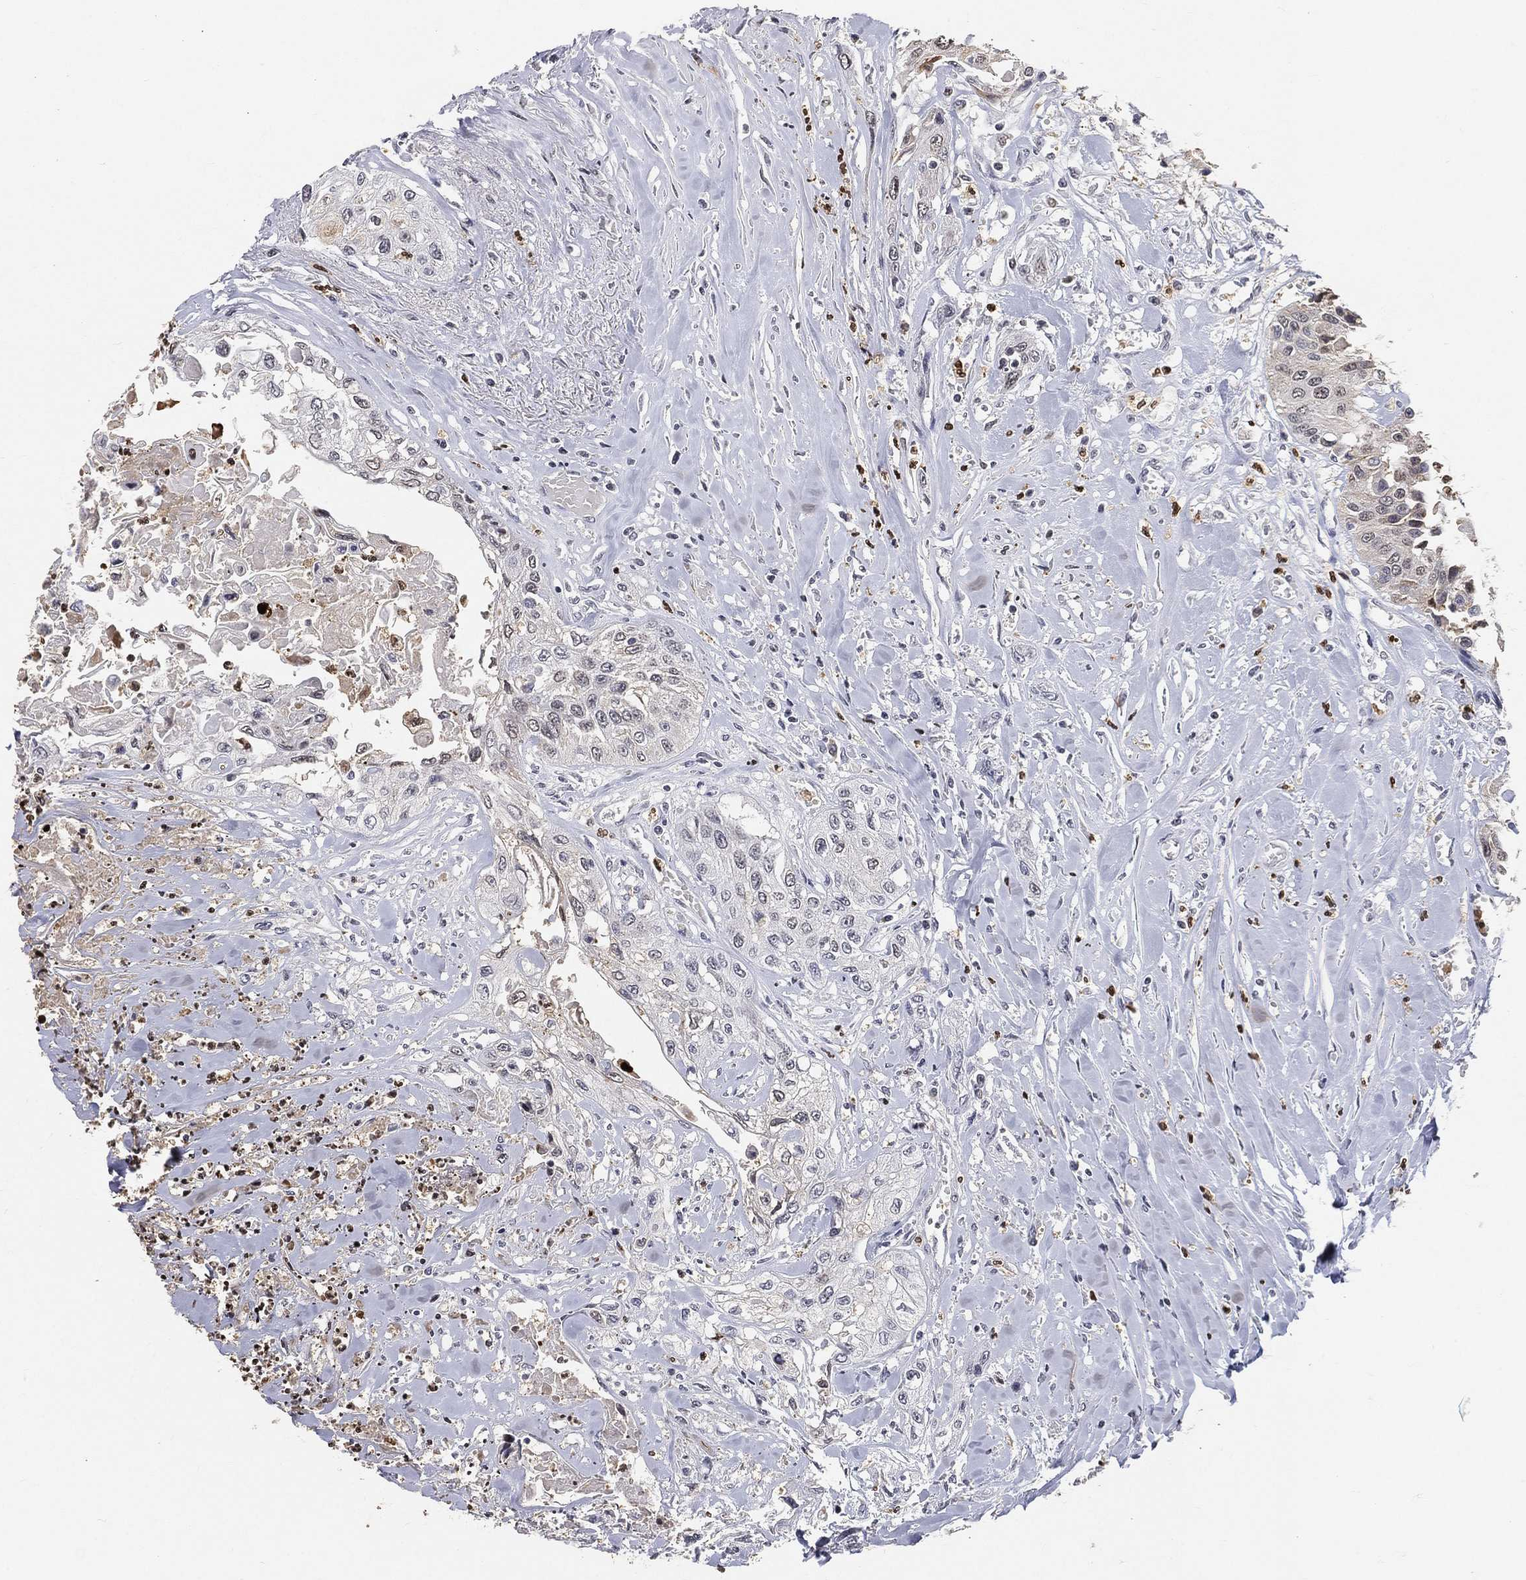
{"staining": {"intensity": "negative", "quantity": "none", "location": "none"}, "tissue": "head and neck cancer", "cell_type": "Tumor cells", "image_type": "cancer", "snomed": [{"axis": "morphology", "description": "Normal tissue, NOS"}, {"axis": "morphology", "description": "Squamous cell carcinoma, NOS"}, {"axis": "topography", "description": "Oral tissue"}, {"axis": "topography", "description": "Peripheral nerve tissue"}, {"axis": "topography", "description": "Head-Neck"}], "caption": "Immunohistochemical staining of human head and neck cancer displays no significant expression in tumor cells.", "gene": "ARG1", "patient": {"sex": "female", "age": 59}}